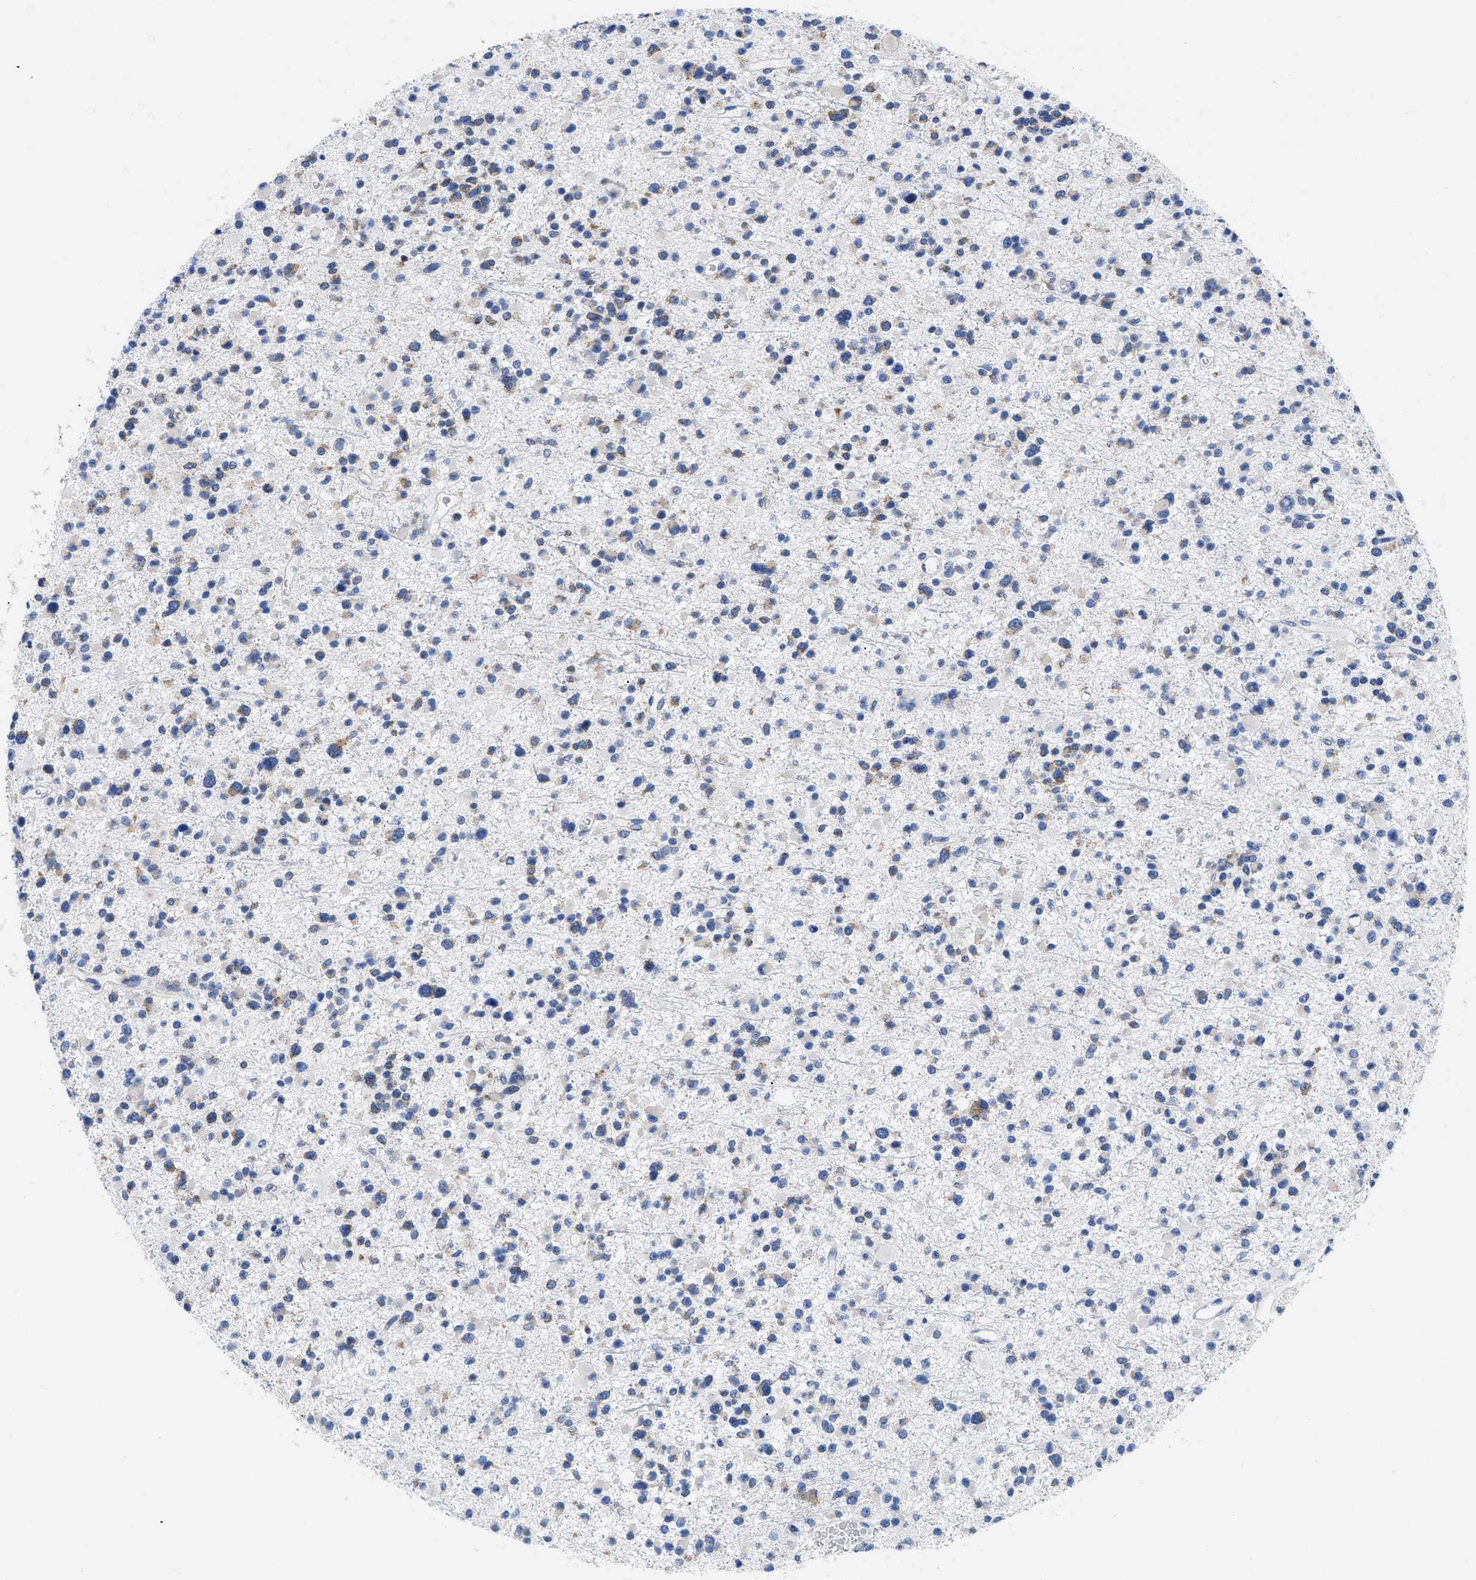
{"staining": {"intensity": "weak", "quantity": "<25%", "location": "cytoplasmic/membranous"}, "tissue": "glioma", "cell_type": "Tumor cells", "image_type": "cancer", "snomed": [{"axis": "morphology", "description": "Glioma, malignant, Low grade"}, {"axis": "topography", "description": "Brain"}], "caption": "Protein analysis of malignant glioma (low-grade) demonstrates no significant positivity in tumor cells. (DAB (3,3'-diaminobenzidine) immunohistochemistry visualized using brightfield microscopy, high magnification).", "gene": "HLA-DPA1", "patient": {"sex": "female", "age": 22}}